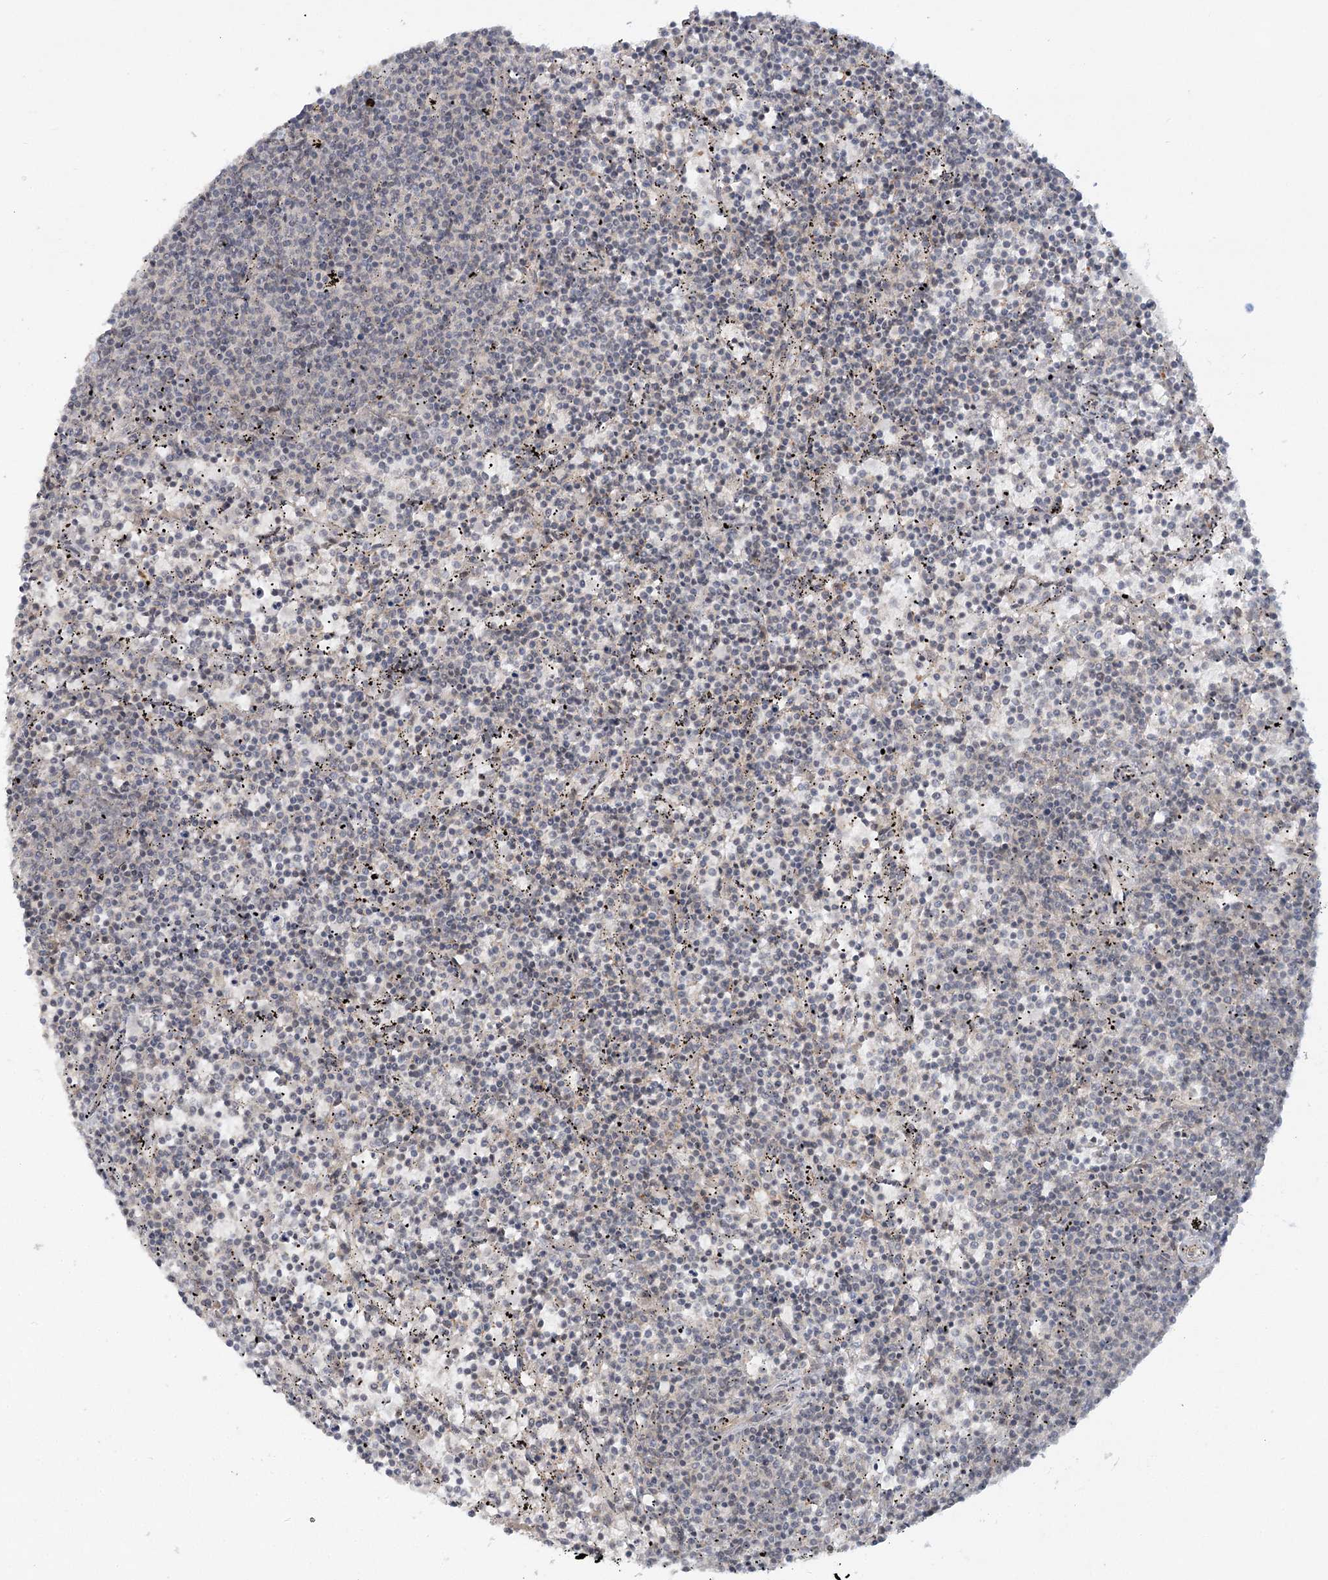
{"staining": {"intensity": "negative", "quantity": "none", "location": "none"}, "tissue": "lymphoma", "cell_type": "Tumor cells", "image_type": "cancer", "snomed": [{"axis": "morphology", "description": "Malignant lymphoma, non-Hodgkin's type, Low grade"}, {"axis": "topography", "description": "Spleen"}], "caption": "This is a micrograph of immunohistochemistry (IHC) staining of malignant lymphoma, non-Hodgkin's type (low-grade), which shows no positivity in tumor cells.", "gene": "SH2D3A", "patient": {"sex": "female", "age": 50}}